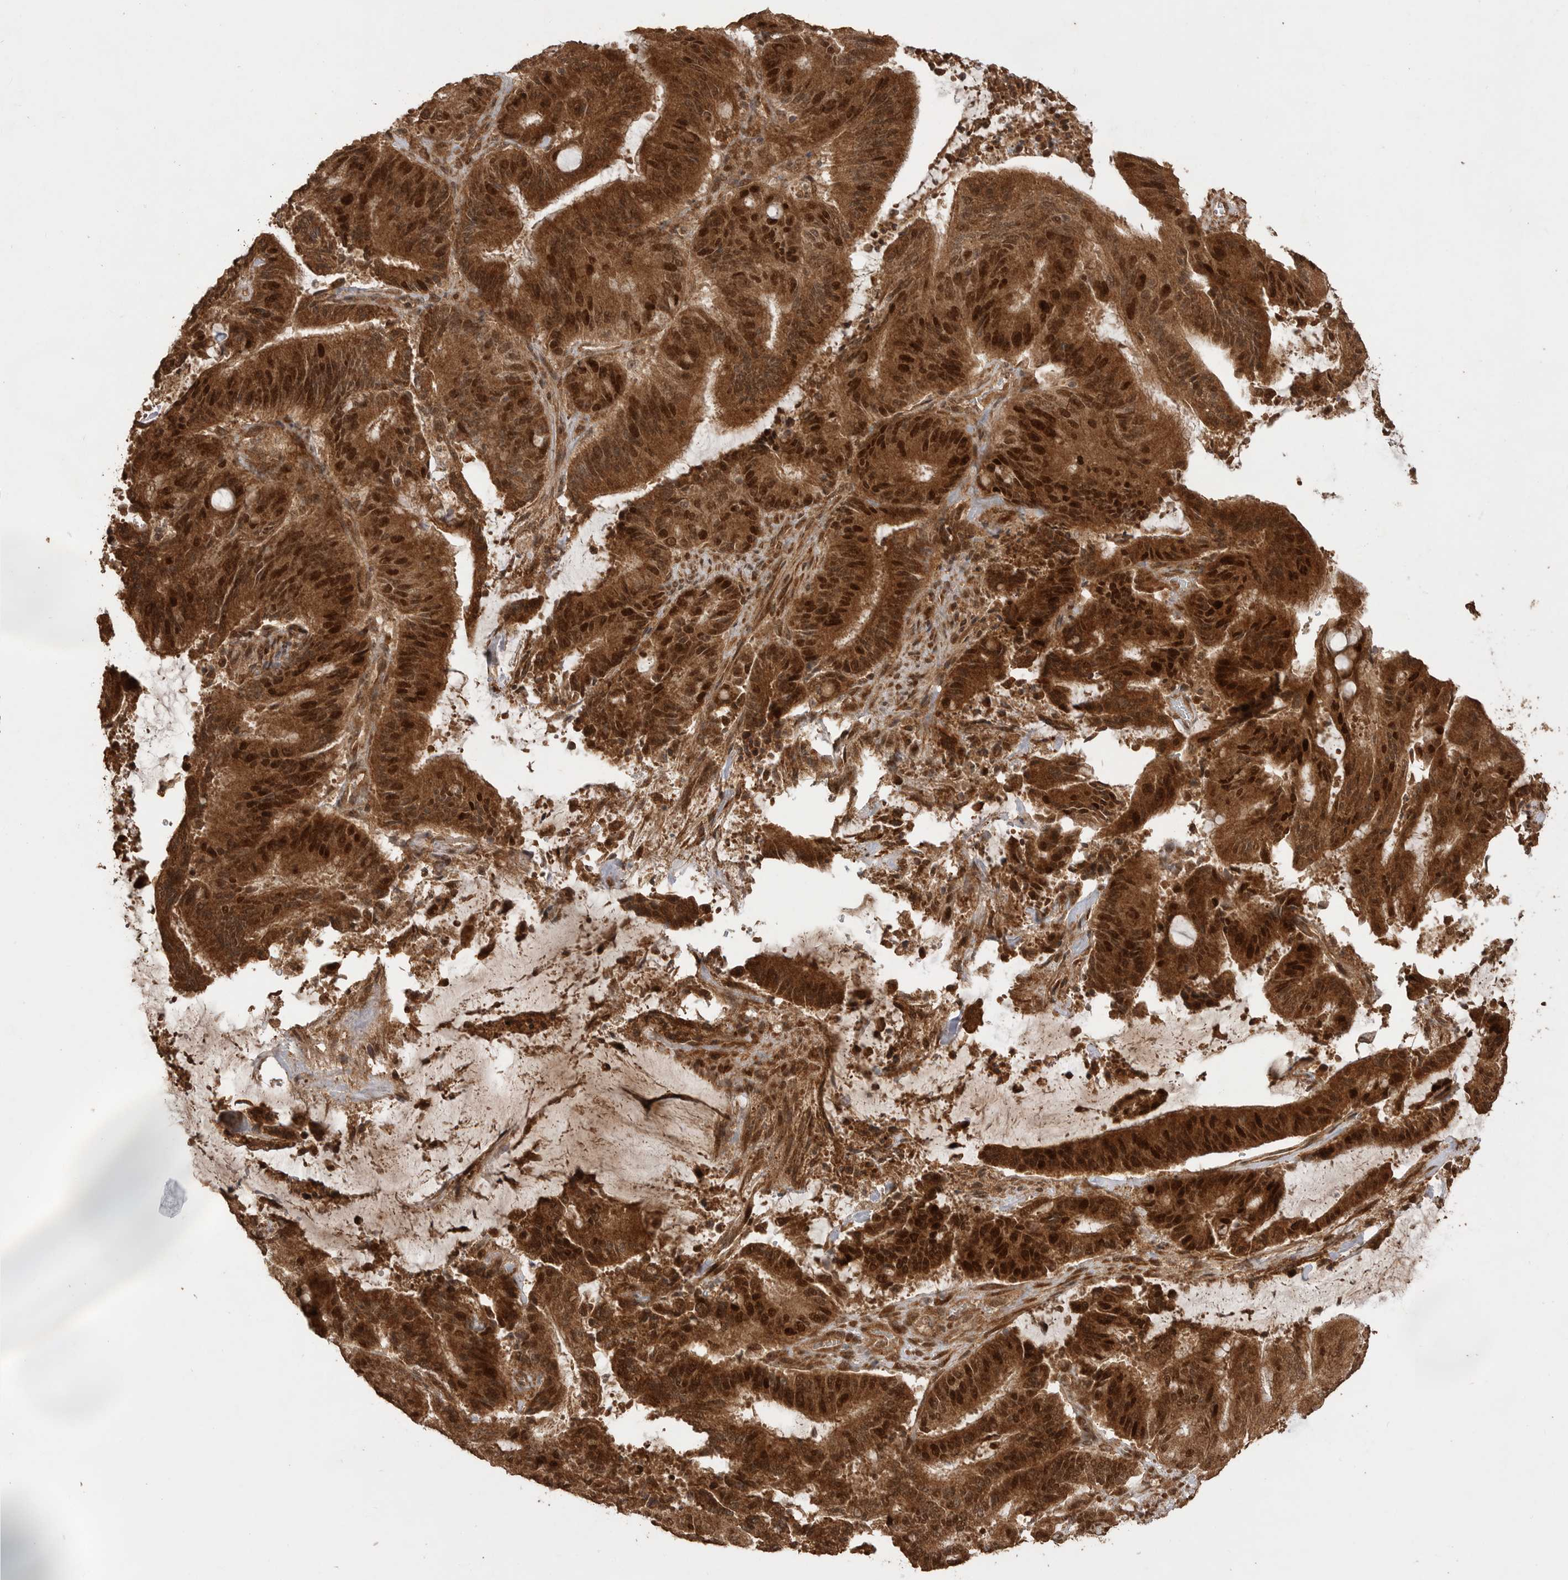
{"staining": {"intensity": "strong", "quantity": ">75%", "location": "cytoplasmic/membranous,nuclear"}, "tissue": "liver cancer", "cell_type": "Tumor cells", "image_type": "cancer", "snomed": [{"axis": "morphology", "description": "Normal tissue, NOS"}, {"axis": "morphology", "description": "Cholangiocarcinoma"}, {"axis": "topography", "description": "Liver"}, {"axis": "topography", "description": "Peripheral nerve tissue"}], "caption": "Protein staining exhibits strong cytoplasmic/membranous and nuclear positivity in approximately >75% of tumor cells in liver cholangiocarcinoma.", "gene": "BOC", "patient": {"sex": "female", "age": 73}}